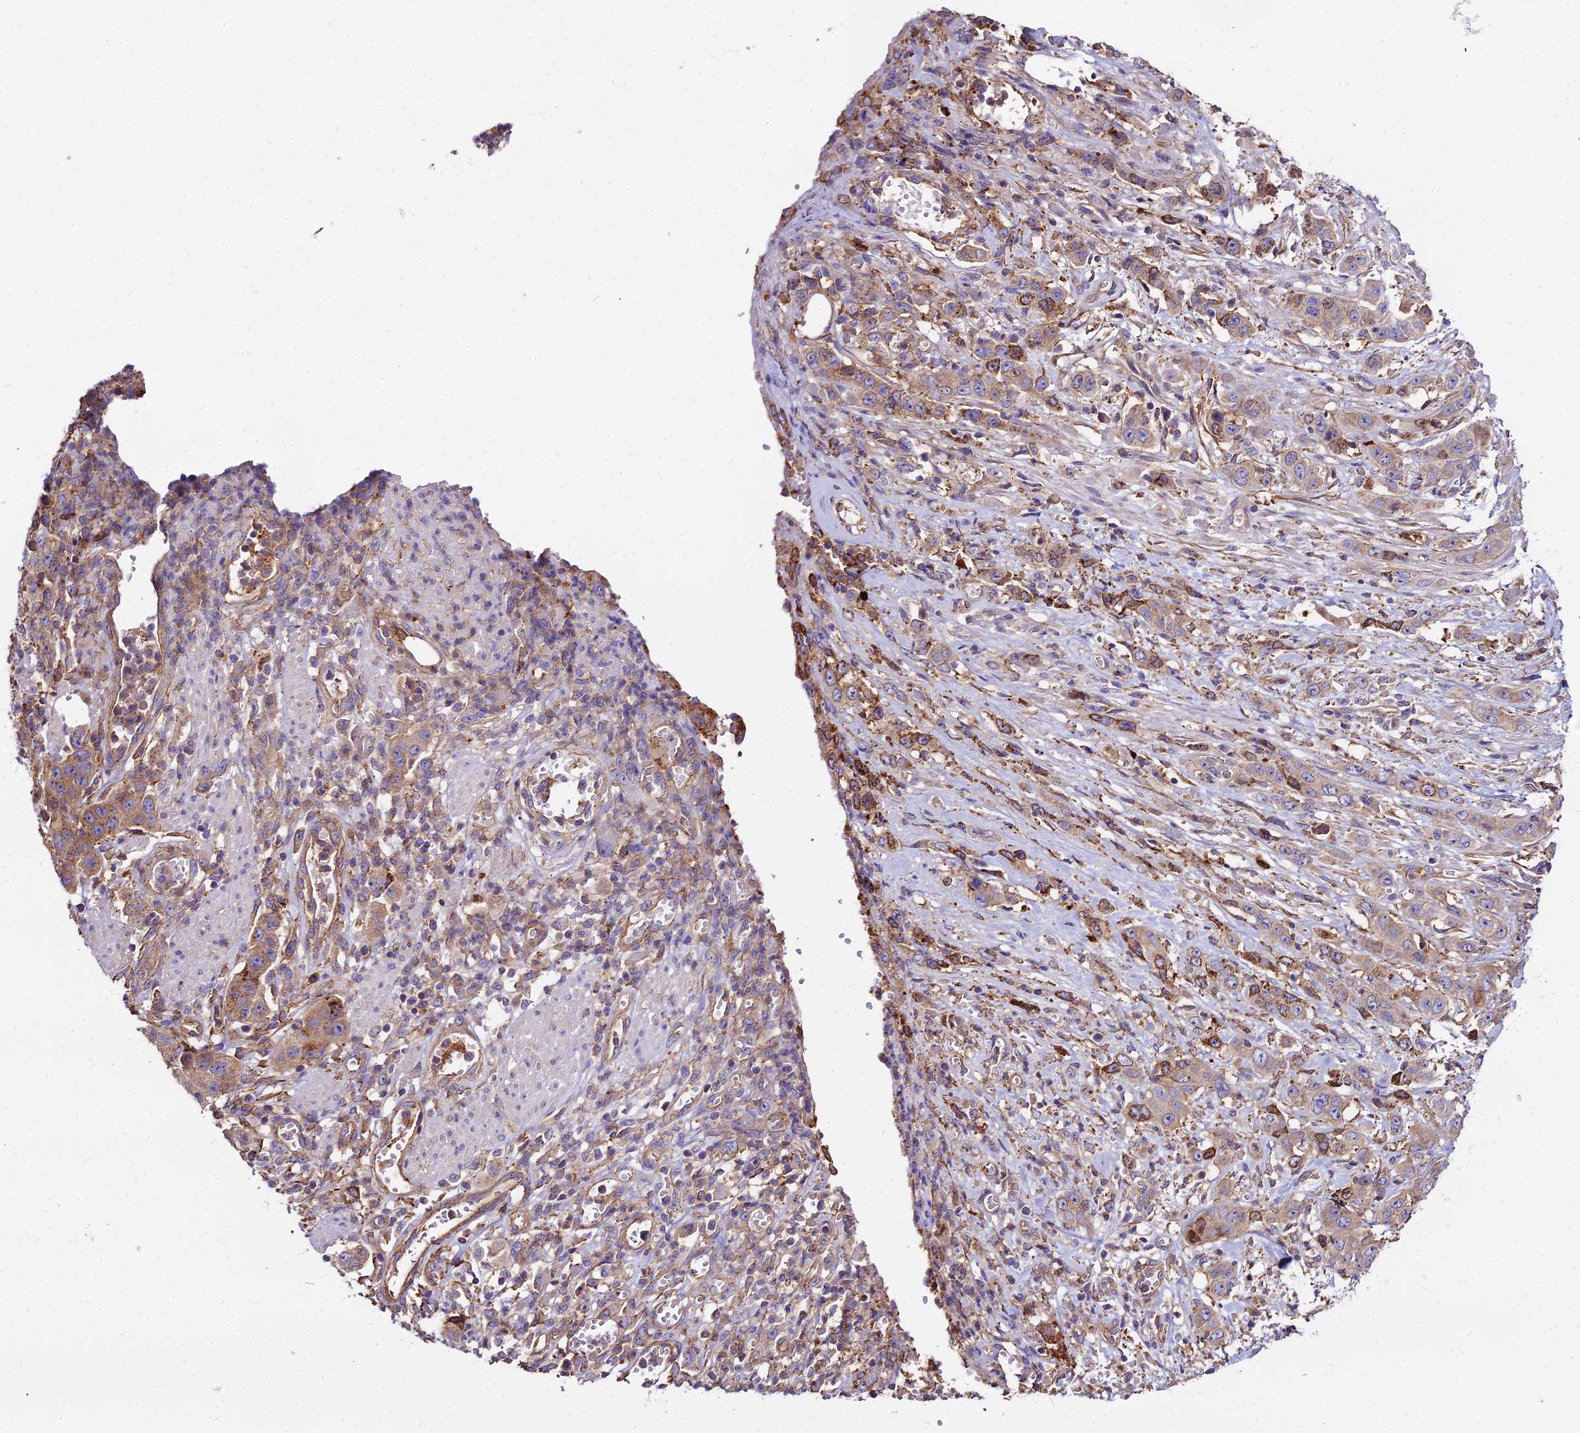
{"staining": {"intensity": "moderate", "quantity": "<25%", "location": "cytoplasmic/membranous"}, "tissue": "stomach cancer", "cell_type": "Tumor cells", "image_type": "cancer", "snomed": [{"axis": "morphology", "description": "Adenocarcinoma, NOS"}, {"axis": "topography", "description": "Stomach, upper"}], "caption": "Immunohistochemical staining of human stomach cancer demonstrates low levels of moderate cytoplasmic/membranous protein expression in approximately <25% of tumor cells.", "gene": "GLYAT", "patient": {"sex": "male", "age": 62}}